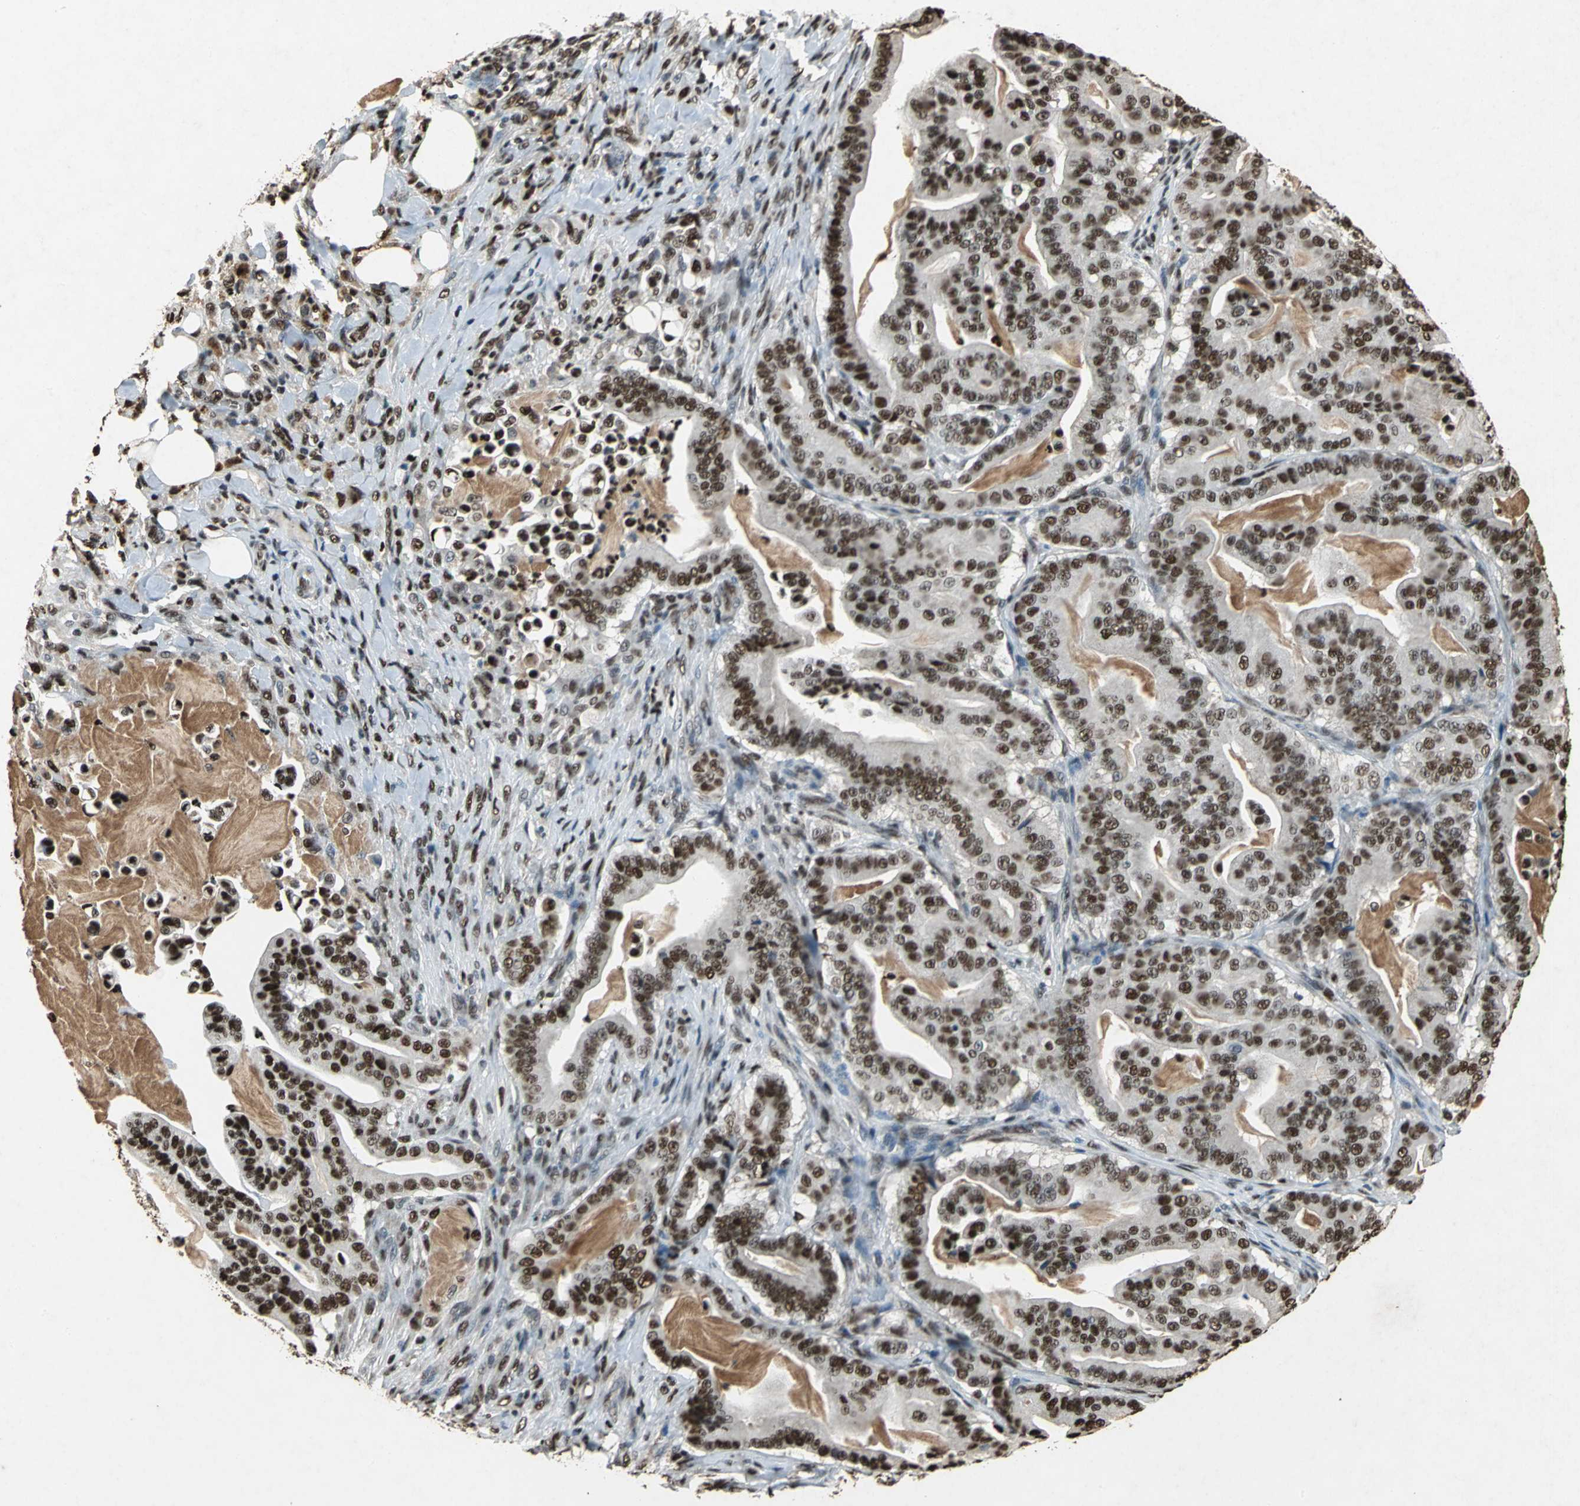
{"staining": {"intensity": "moderate", "quantity": ">75%", "location": "nuclear"}, "tissue": "pancreatic cancer", "cell_type": "Tumor cells", "image_type": "cancer", "snomed": [{"axis": "morphology", "description": "Adenocarcinoma, NOS"}, {"axis": "topography", "description": "Pancreas"}], "caption": "An immunohistochemistry histopathology image of neoplastic tissue is shown. Protein staining in brown labels moderate nuclear positivity in pancreatic cancer (adenocarcinoma) within tumor cells.", "gene": "ANP32A", "patient": {"sex": "male", "age": 63}}